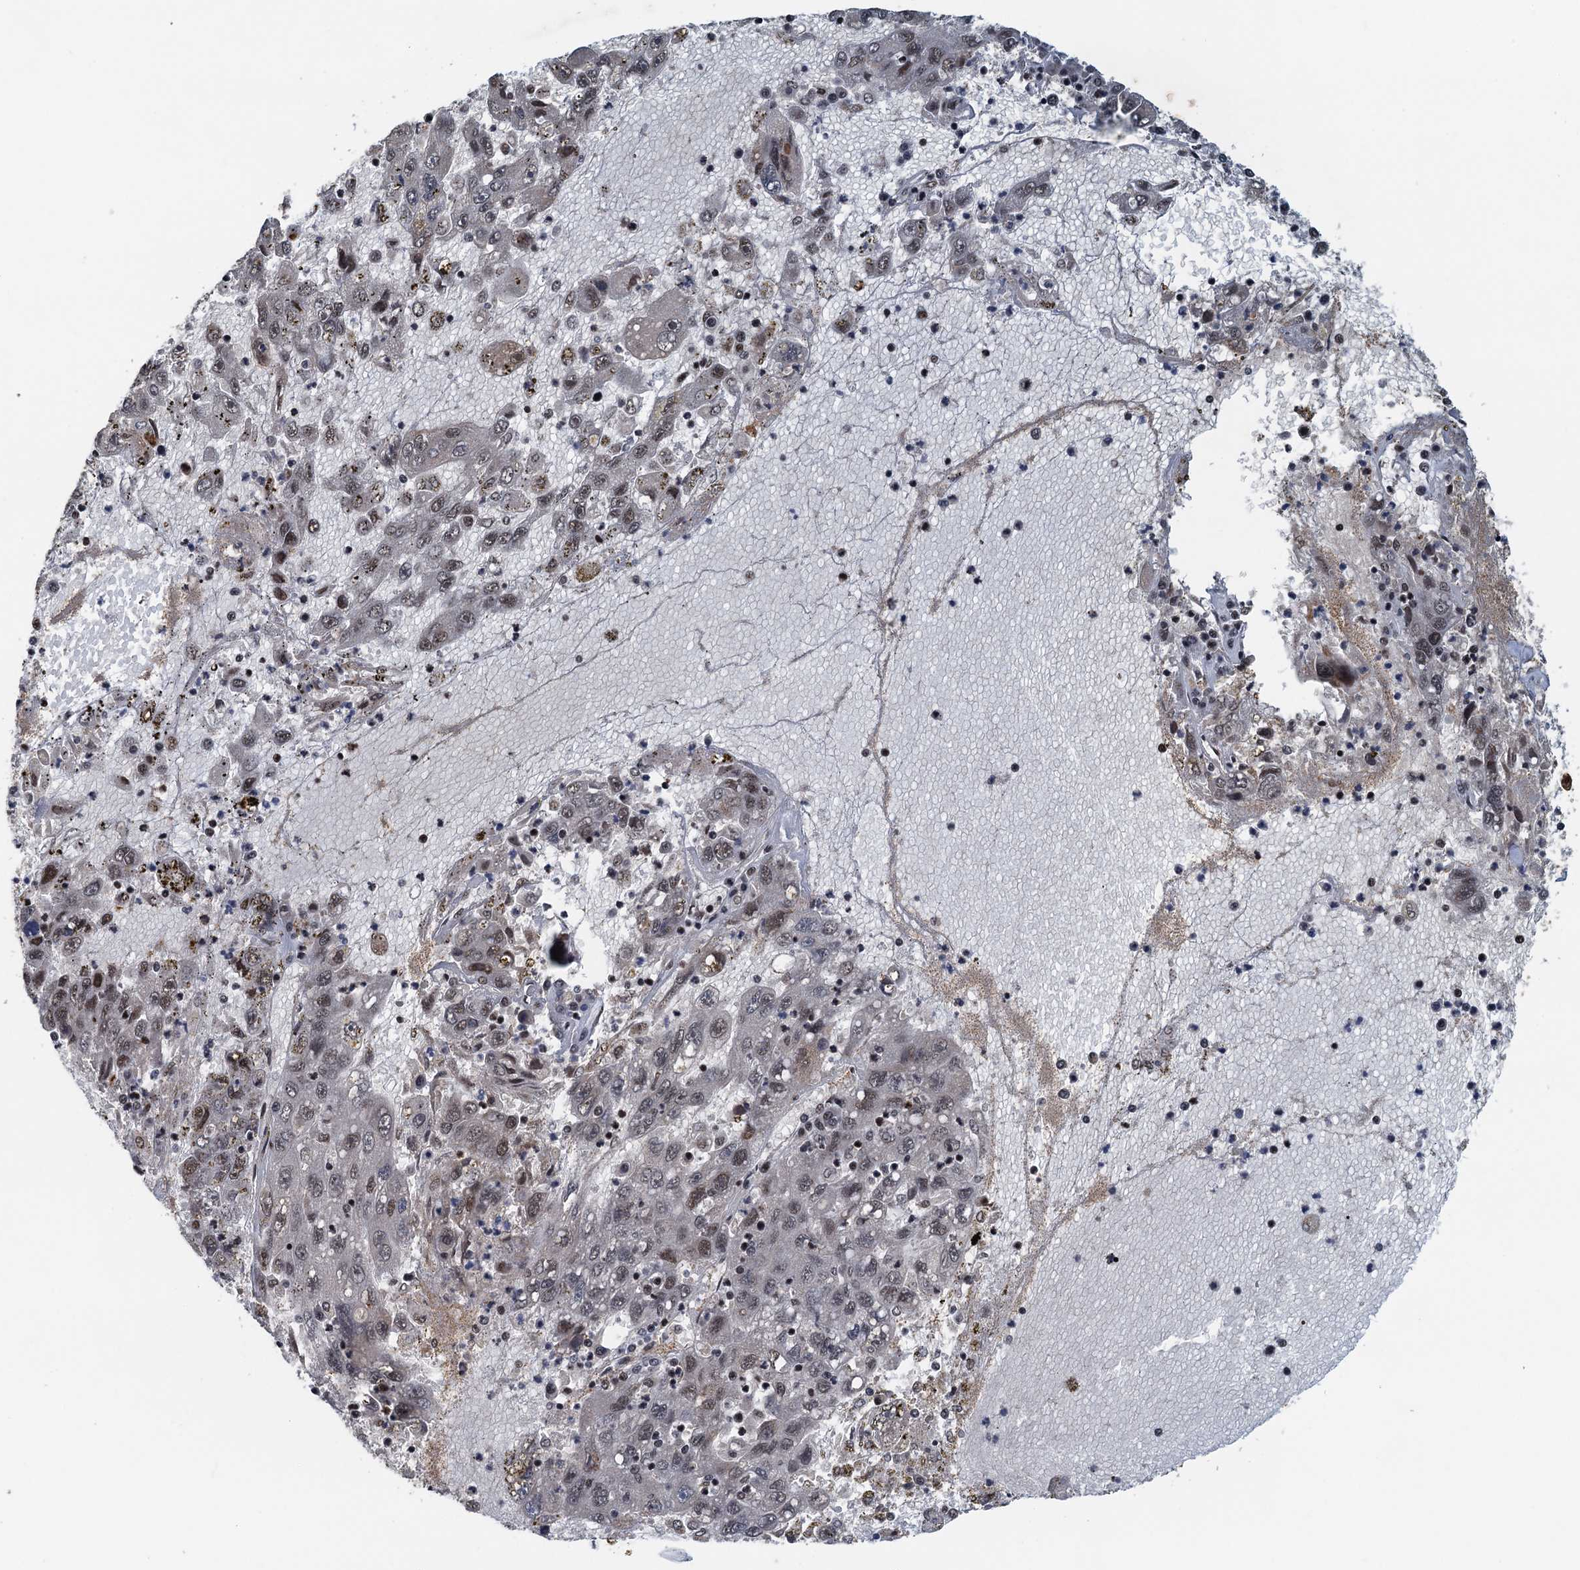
{"staining": {"intensity": "strong", "quantity": "25%-75%", "location": "nuclear"}, "tissue": "liver cancer", "cell_type": "Tumor cells", "image_type": "cancer", "snomed": [{"axis": "morphology", "description": "Carcinoma, Hepatocellular, NOS"}, {"axis": "topography", "description": "Liver"}], "caption": "Immunohistochemical staining of human liver cancer shows high levels of strong nuclear protein staining in about 25%-75% of tumor cells.", "gene": "ZC3H18", "patient": {"sex": "male", "age": 49}}